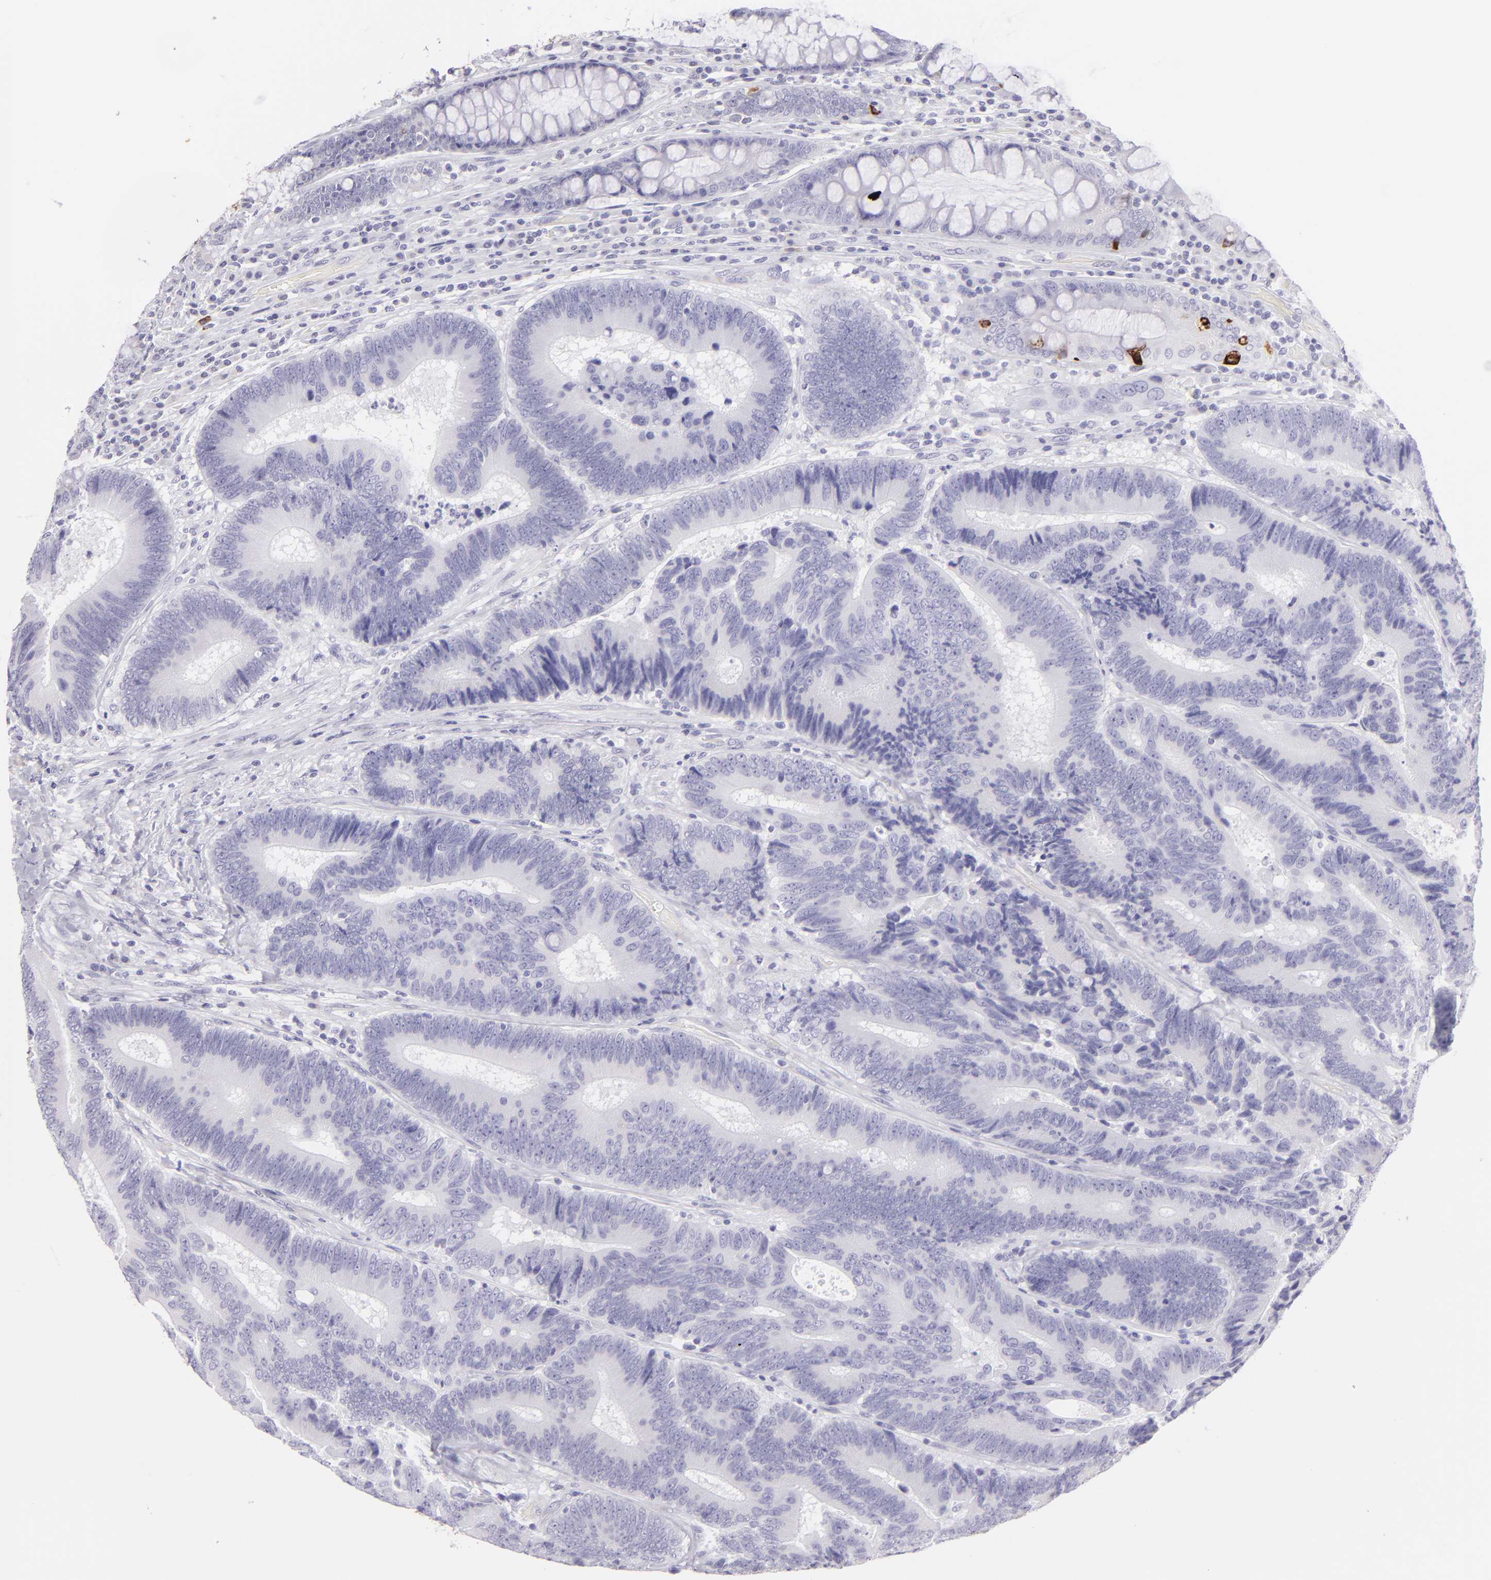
{"staining": {"intensity": "strong", "quantity": "<25%", "location": "cytoplasmic/membranous"}, "tissue": "colorectal cancer", "cell_type": "Tumor cells", "image_type": "cancer", "snomed": [{"axis": "morphology", "description": "Normal tissue, NOS"}, {"axis": "morphology", "description": "Adenocarcinoma, NOS"}, {"axis": "topography", "description": "Colon"}], "caption": "Tumor cells reveal medium levels of strong cytoplasmic/membranous expression in approximately <25% of cells in human colorectal cancer (adenocarcinoma).", "gene": "MUC5AC", "patient": {"sex": "female", "age": 78}}